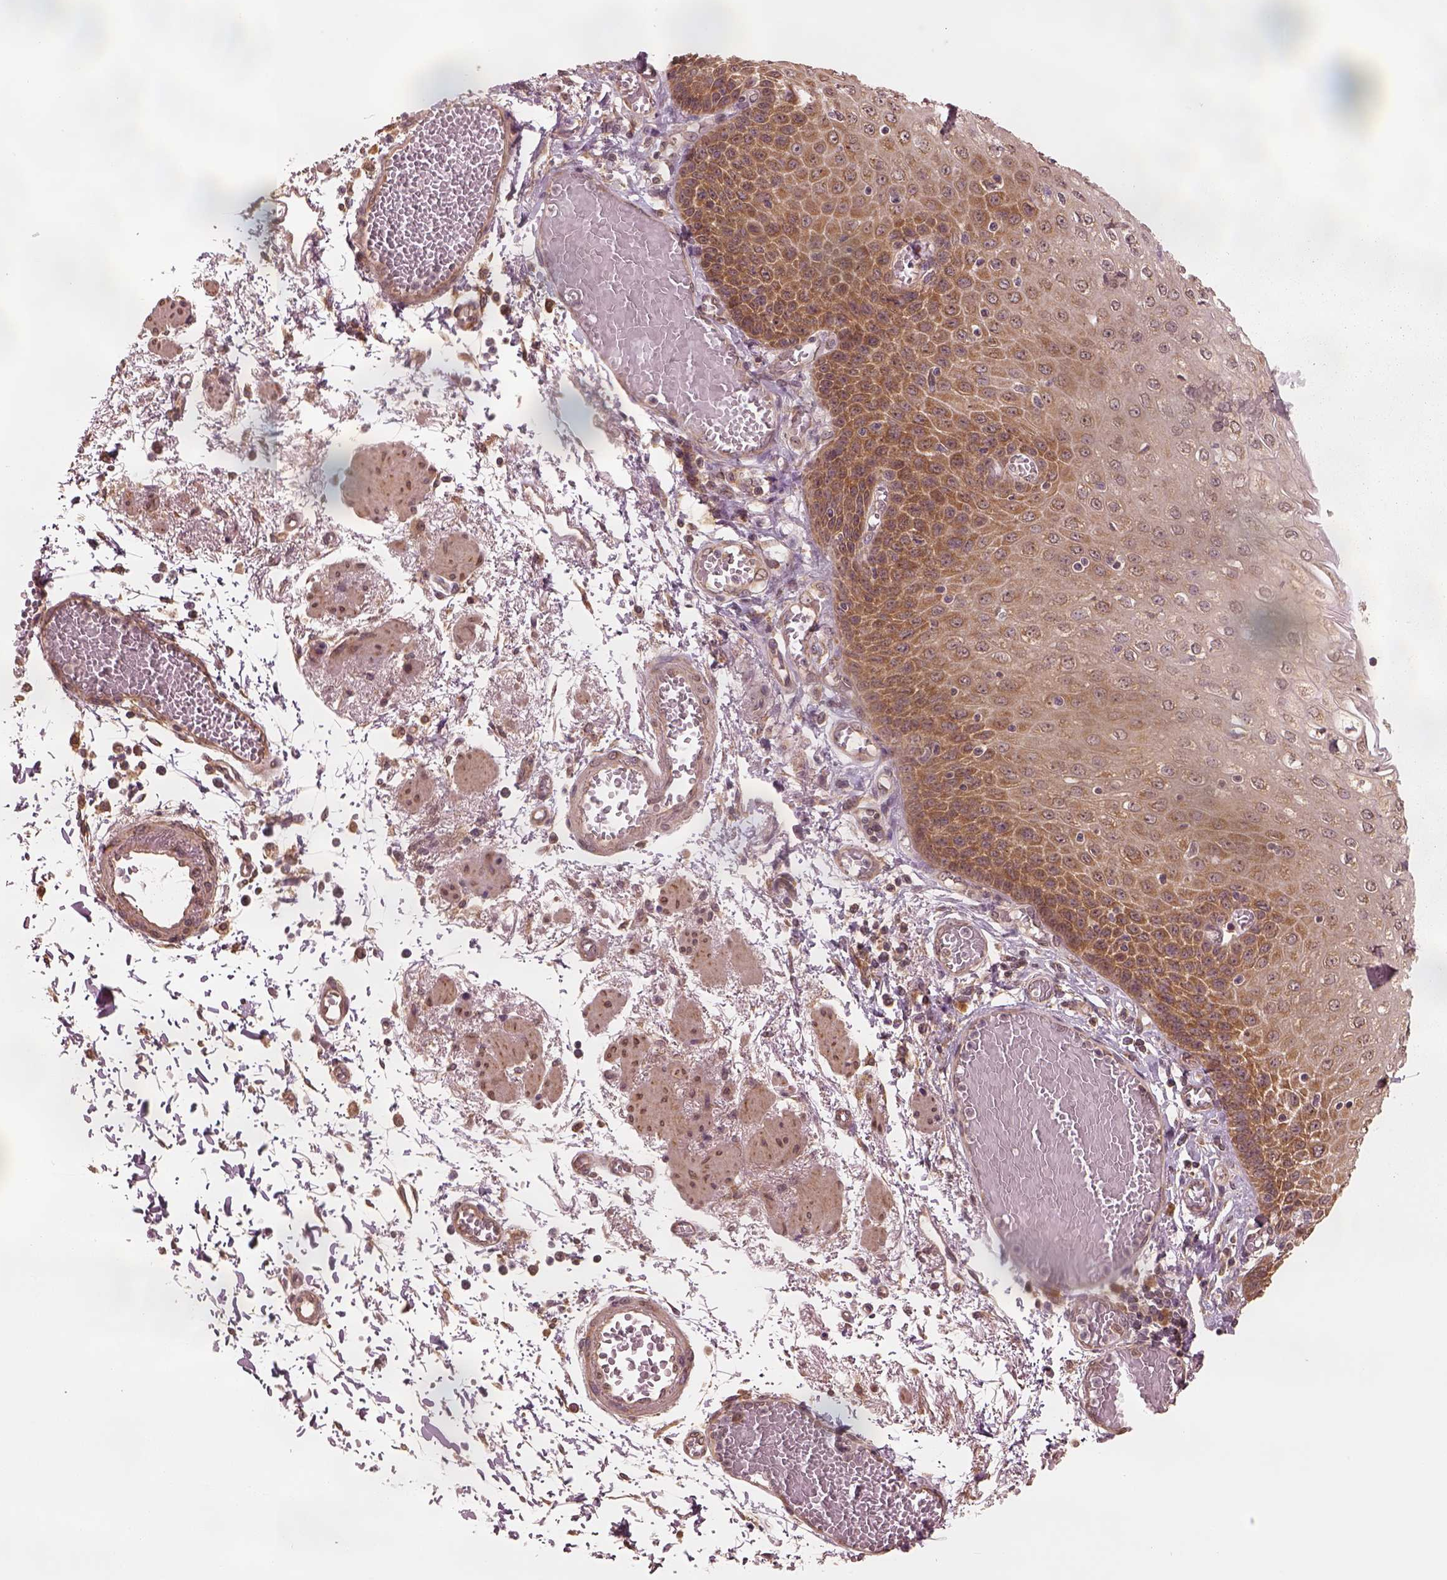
{"staining": {"intensity": "moderate", "quantity": ">75%", "location": "cytoplasmic/membranous"}, "tissue": "esophagus", "cell_type": "Squamous epithelial cells", "image_type": "normal", "snomed": [{"axis": "morphology", "description": "Normal tissue, NOS"}, {"axis": "morphology", "description": "Adenocarcinoma, NOS"}, {"axis": "topography", "description": "Esophagus"}], "caption": "IHC (DAB) staining of benign human esophagus reveals moderate cytoplasmic/membranous protein expression in about >75% of squamous epithelial cells. (DAB IHC, brown staining for protein, blue staining for nuclei).", "gene": "RPS5", "patient": {"sex": "male", "age": 81}}